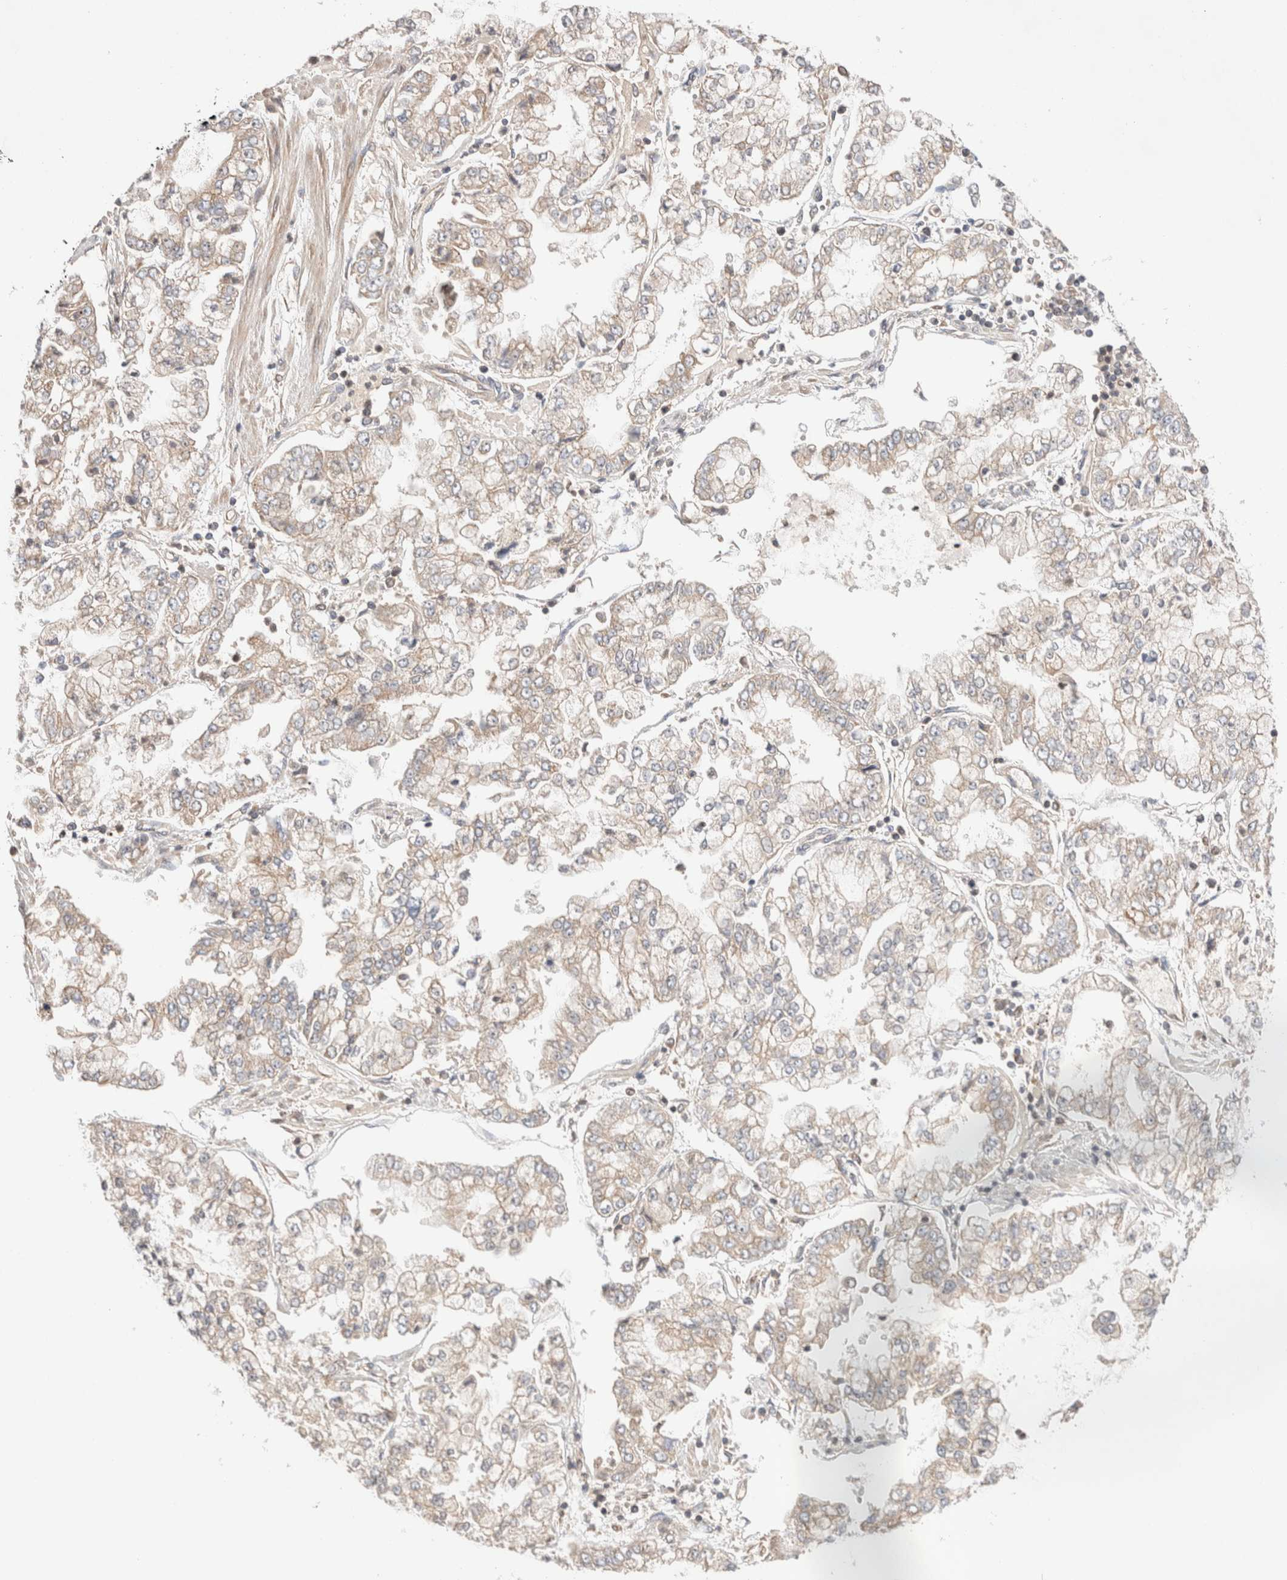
{"staining": {"intensity": "weak", "quantity": "25%-75%", "location": "cytoplasmic/membranous"}, "tissue": "stomach cancer", "cell_type": "Tumor cells", "image_type": "cancer", "snomed": [{"axis": "morphology", "description": "Adenocarcinoma, NOS"}, {"axis": "topography", "description": "Stomach"}], "caption": "About 25%-75% of tumor cells in stomach adenocarcinoma show weak cytoplasmic/membranous protein positivity as visualized by brown immunohistochemical staining.", "gene": "SIKE1", "patient": {"sex": "male", "age": 76}}